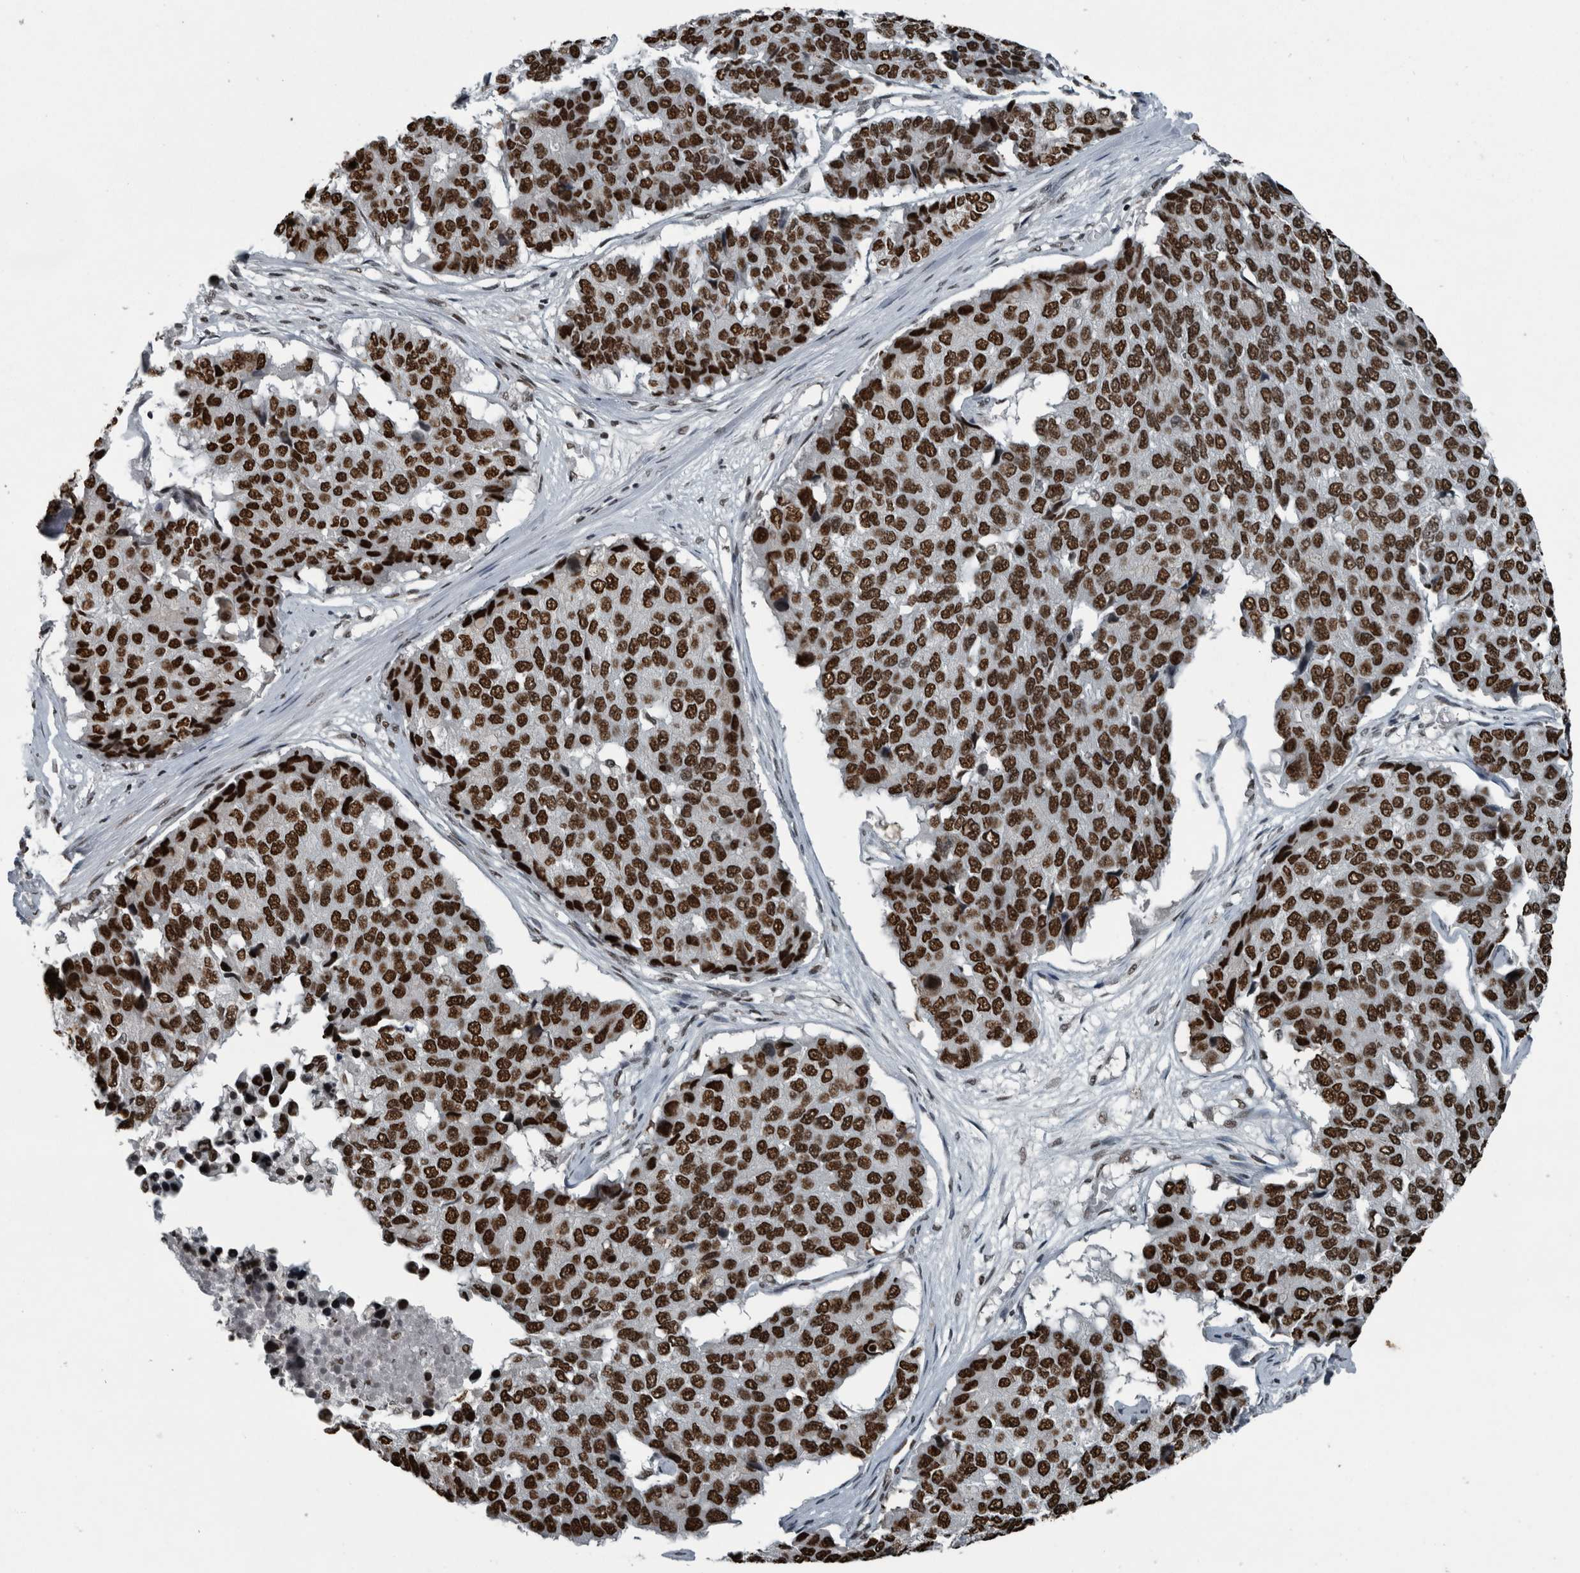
{"staining": {"intensity": "strong", "quantity": ">75%", "location": "nuclear"}, "tissue": "pancreatic cancer", "cell_type": "Tumor cells", "image_type": "cancer", "snomed": [{"axis": "morphology", "description": "Adenocarcinoma, NOS"}, {"axis": "topography", "description": "Pancreas"}], "caption": "Protein staining of pancreatic cancer tissue shows strong nuclear expression in about >75% of tumor cells. The staining is performed using DAB brown chromogen to label protein expression. The nuclei are counter-stained blue using hematoxylin.", "gene": "UNC50", "patient": {"sex": "male", "age": 50}}